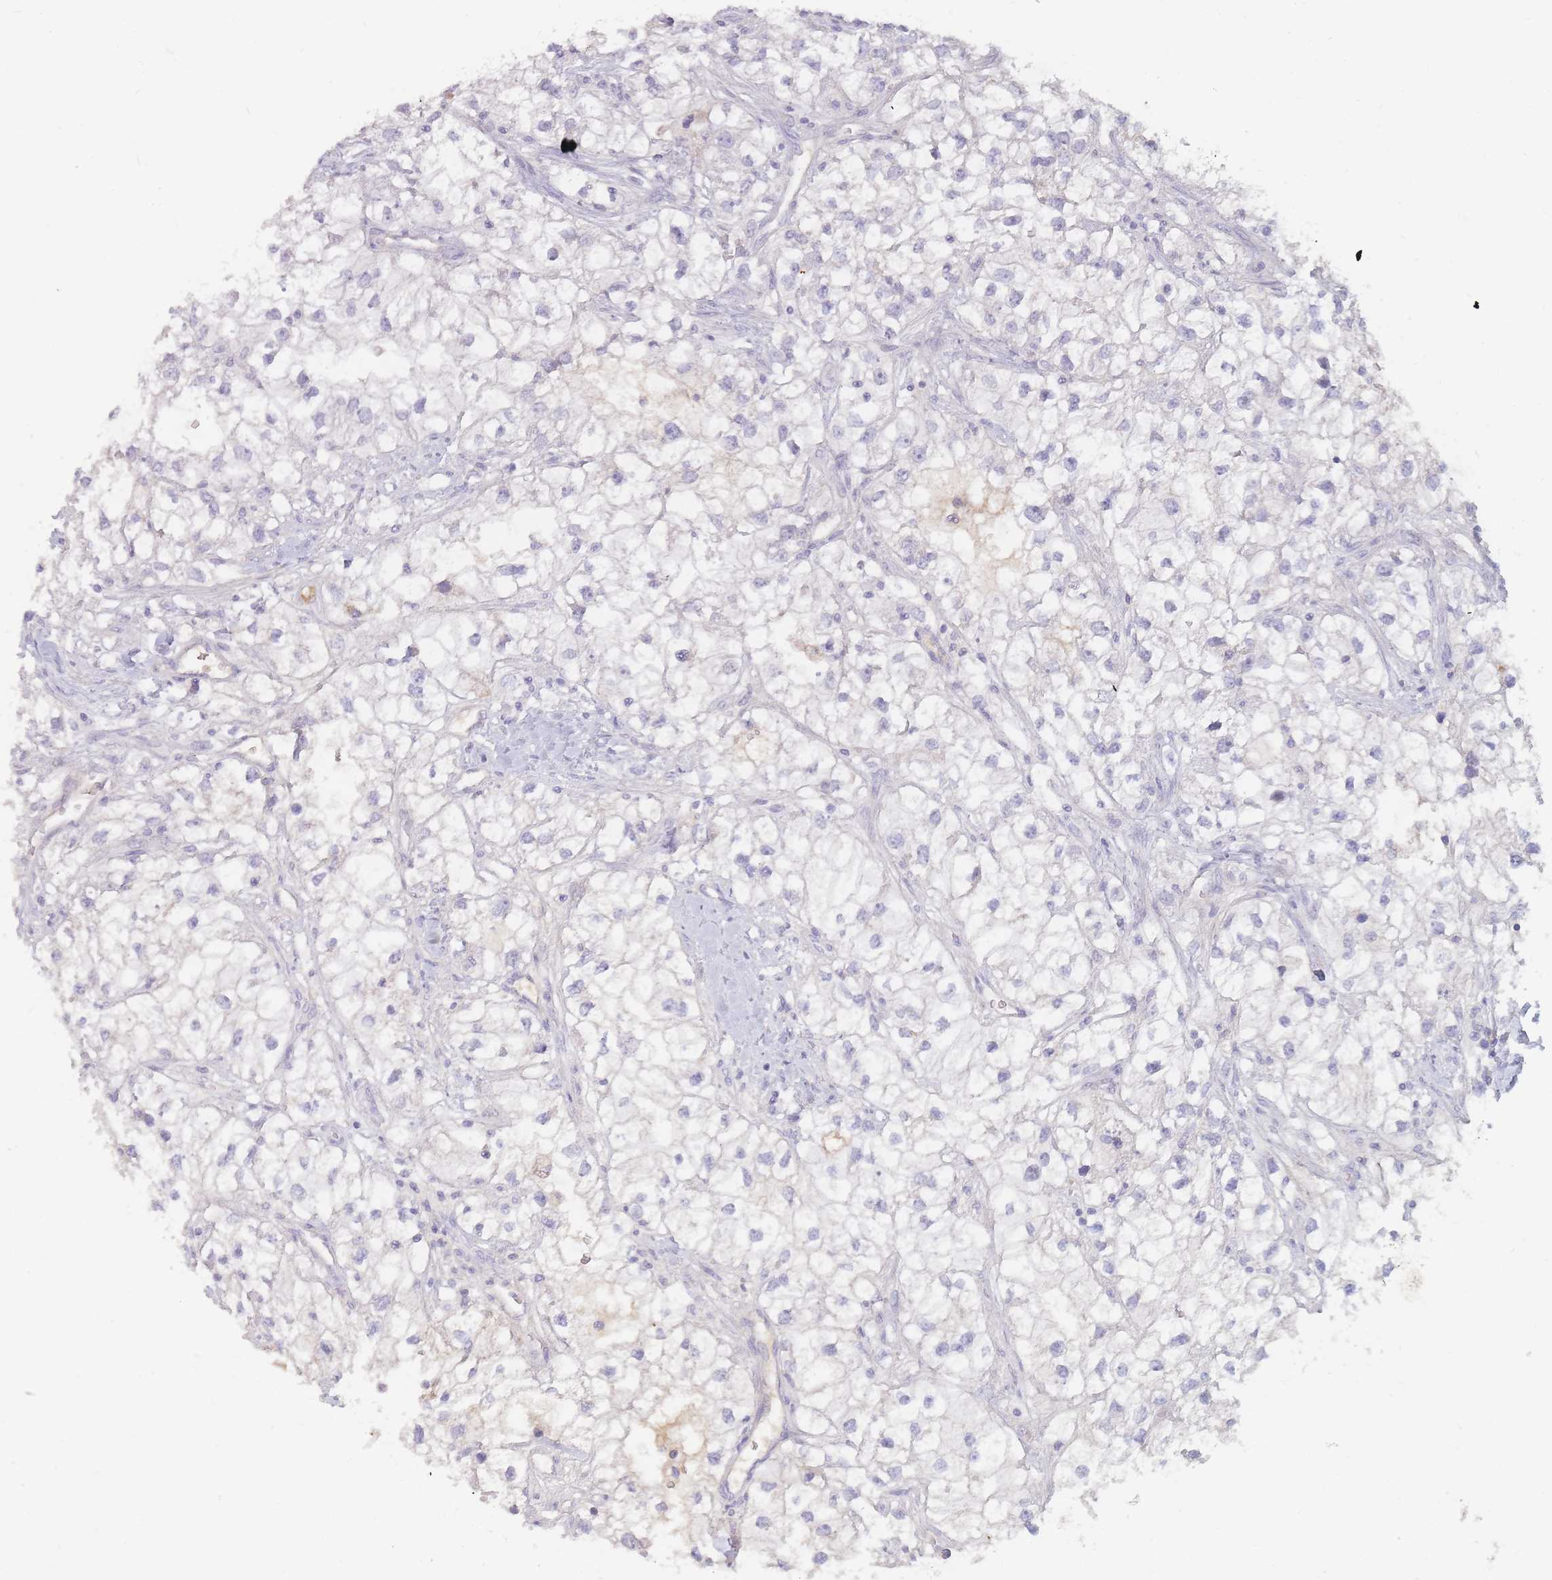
{"staining": {"intensity": "negative", "quantity": "none", "location": "none"}, "tissue": "renal cancer", "cell_type": "Tumor cells", "image_type": "cancer", "snomed": [{"axis": "morphology", "description": "Adenocarcinoma, NOS"}, {"axis": "topography", "description": "Kidney"}], "caption": "Immunohistochemistry image of adenocarcinoma (renal) stained for a protein (brown), which reveals no positivity in tumor cells. The staining is performed using DAB (3,3'-diaminobenzidine) brown chromogen with nuclei counter-stained in using hematoxylin.", "gene": "PRG4", "patient": {"sex": "male", "age": 59}}